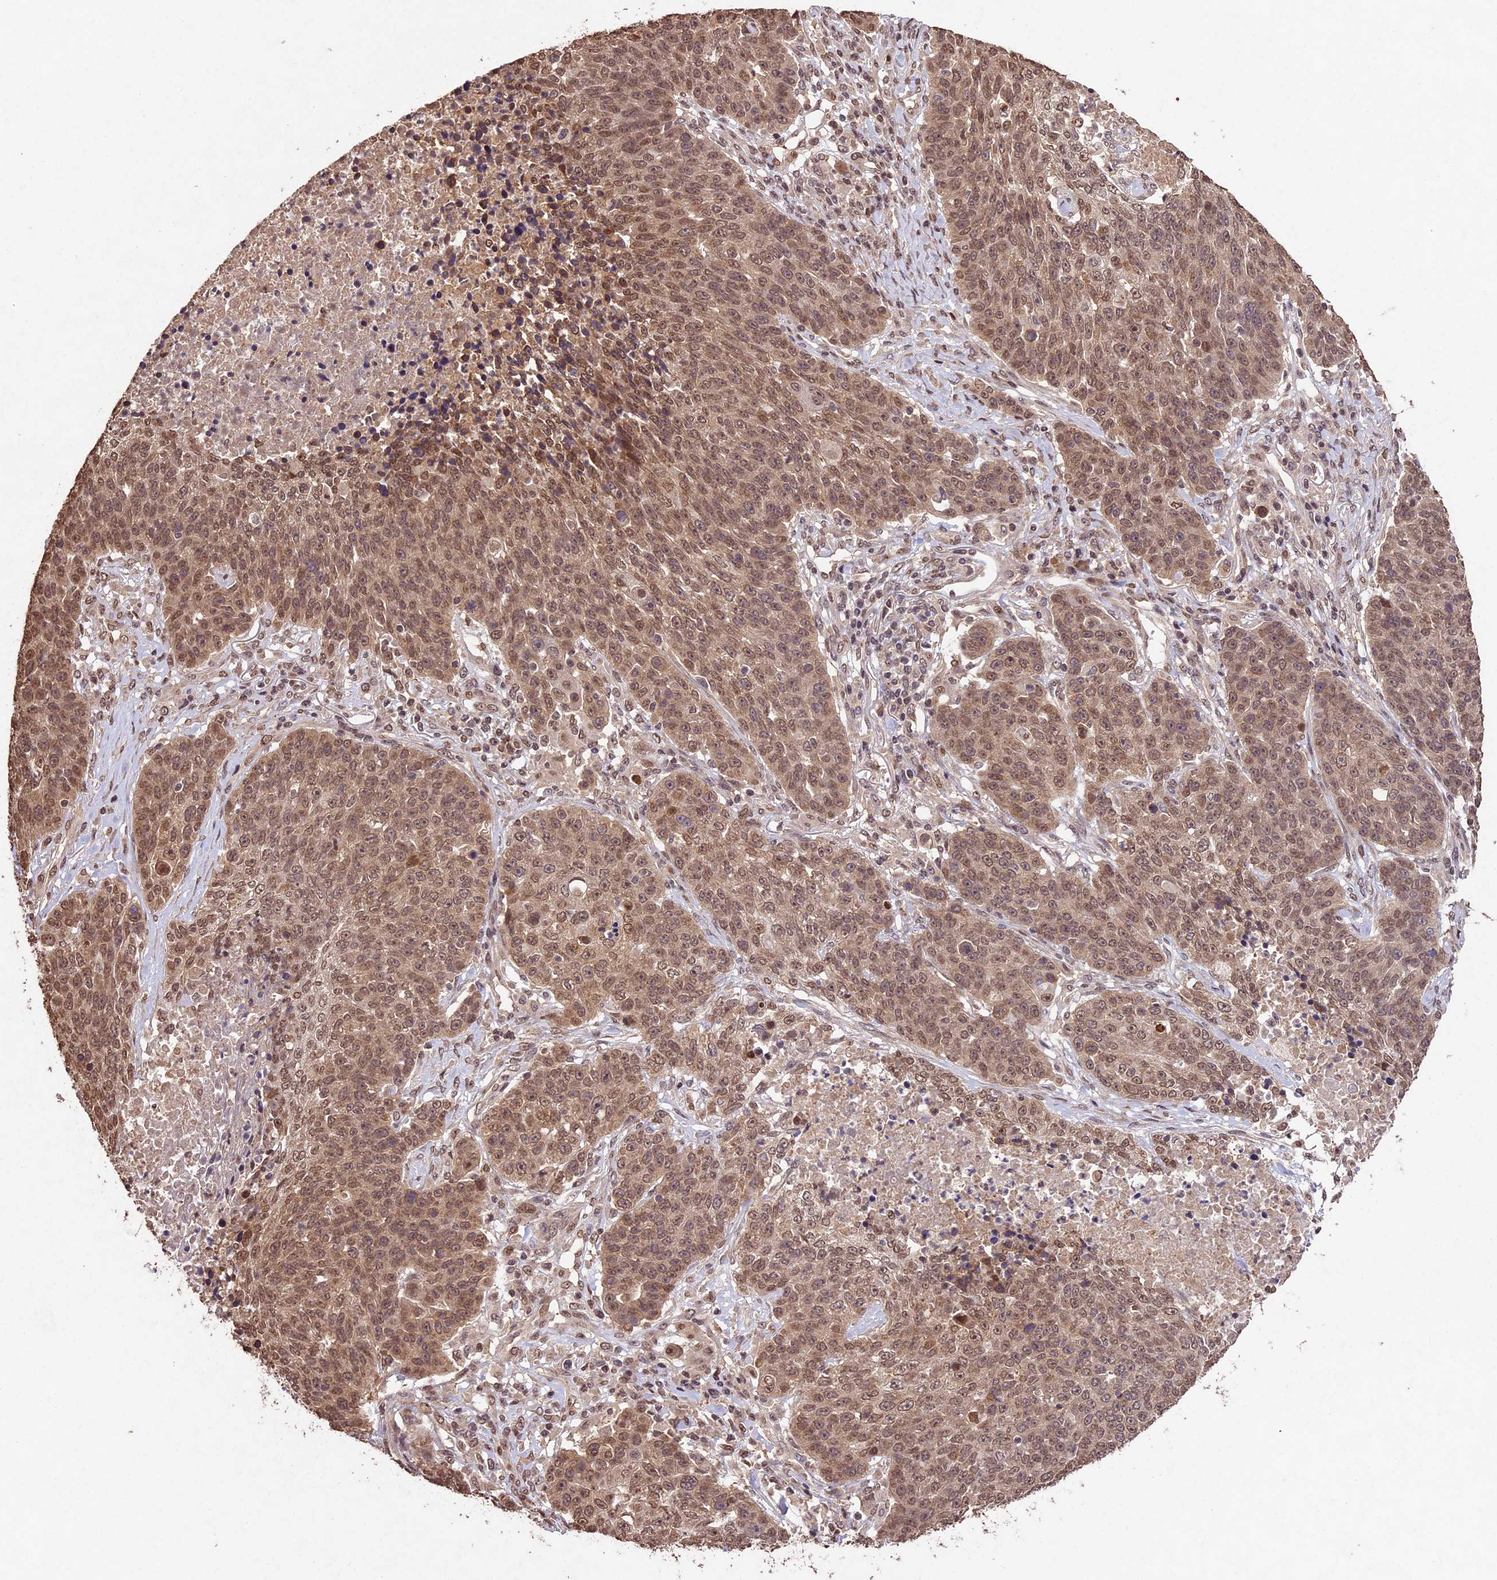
{"staining": {"intensity": "moderate", "quantity": ">75%", "location": "cytoplasmic/membranous,nuclear"}, "tissue": "lung cancer", "cell_type": "Tumor cells", "image_type": "cancer", "snomed": [{"axis": "morphology", "description": "Normal tissue, NOS"}, {"axis": "morphology", "description": "Squamous cell carcinoma, NOS"}, {"axis": "topography", "description": "Lymph node"}, {"axis": "topography", "description": "Lung"}], "caption": "Protein expression analysis of human squamous cell carcinoma (lung) reveals moderate cytoplasmic/membranous and nuclear positivity in approximately >75% of tumor cells.", "gene": "CDKN2AIP", "patient": {"sex": "male", "age": 66}}